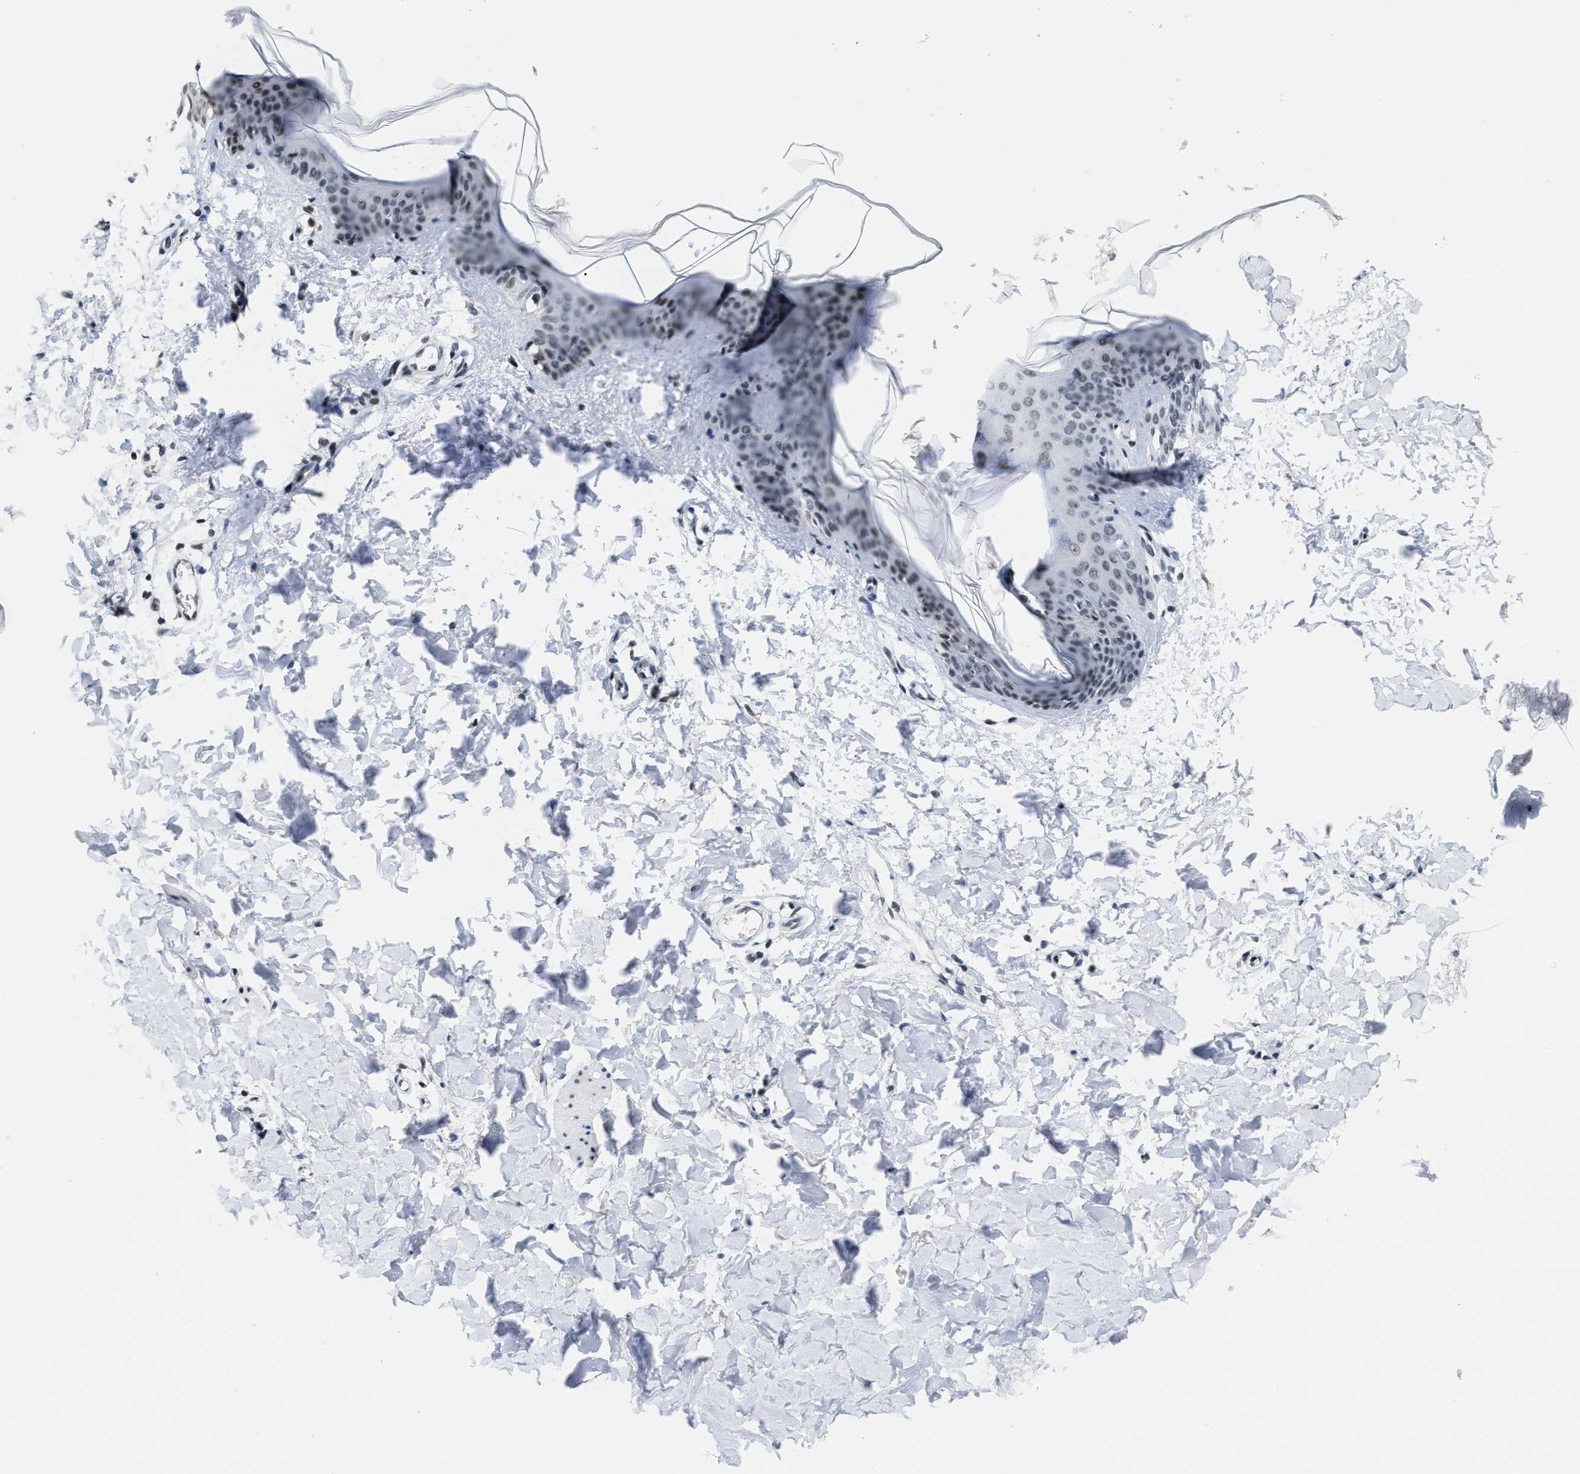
{"staining": {"intensity": "negative", "quantity": "none", "location": "none"}, "tissue": "skin", "cell_type": "Fibroblasts", "image_type": "normal", "snomed": [{"axis": "morphology", "description": "Normal tissue, NOS"}, {"axis": "topography", "description": "Skin"}], "caption": "Benign skin was stained to show a protein in brown. There is no significant staining in fibroblasts. Brightfield microscopy of IHC stained with DAB (3,3'-diaminobenzidine) (brown) and hematoxylin (blue), captured at high magnification.", "gene": "INIP", "patient": {"sex": "female", "age": 17}}